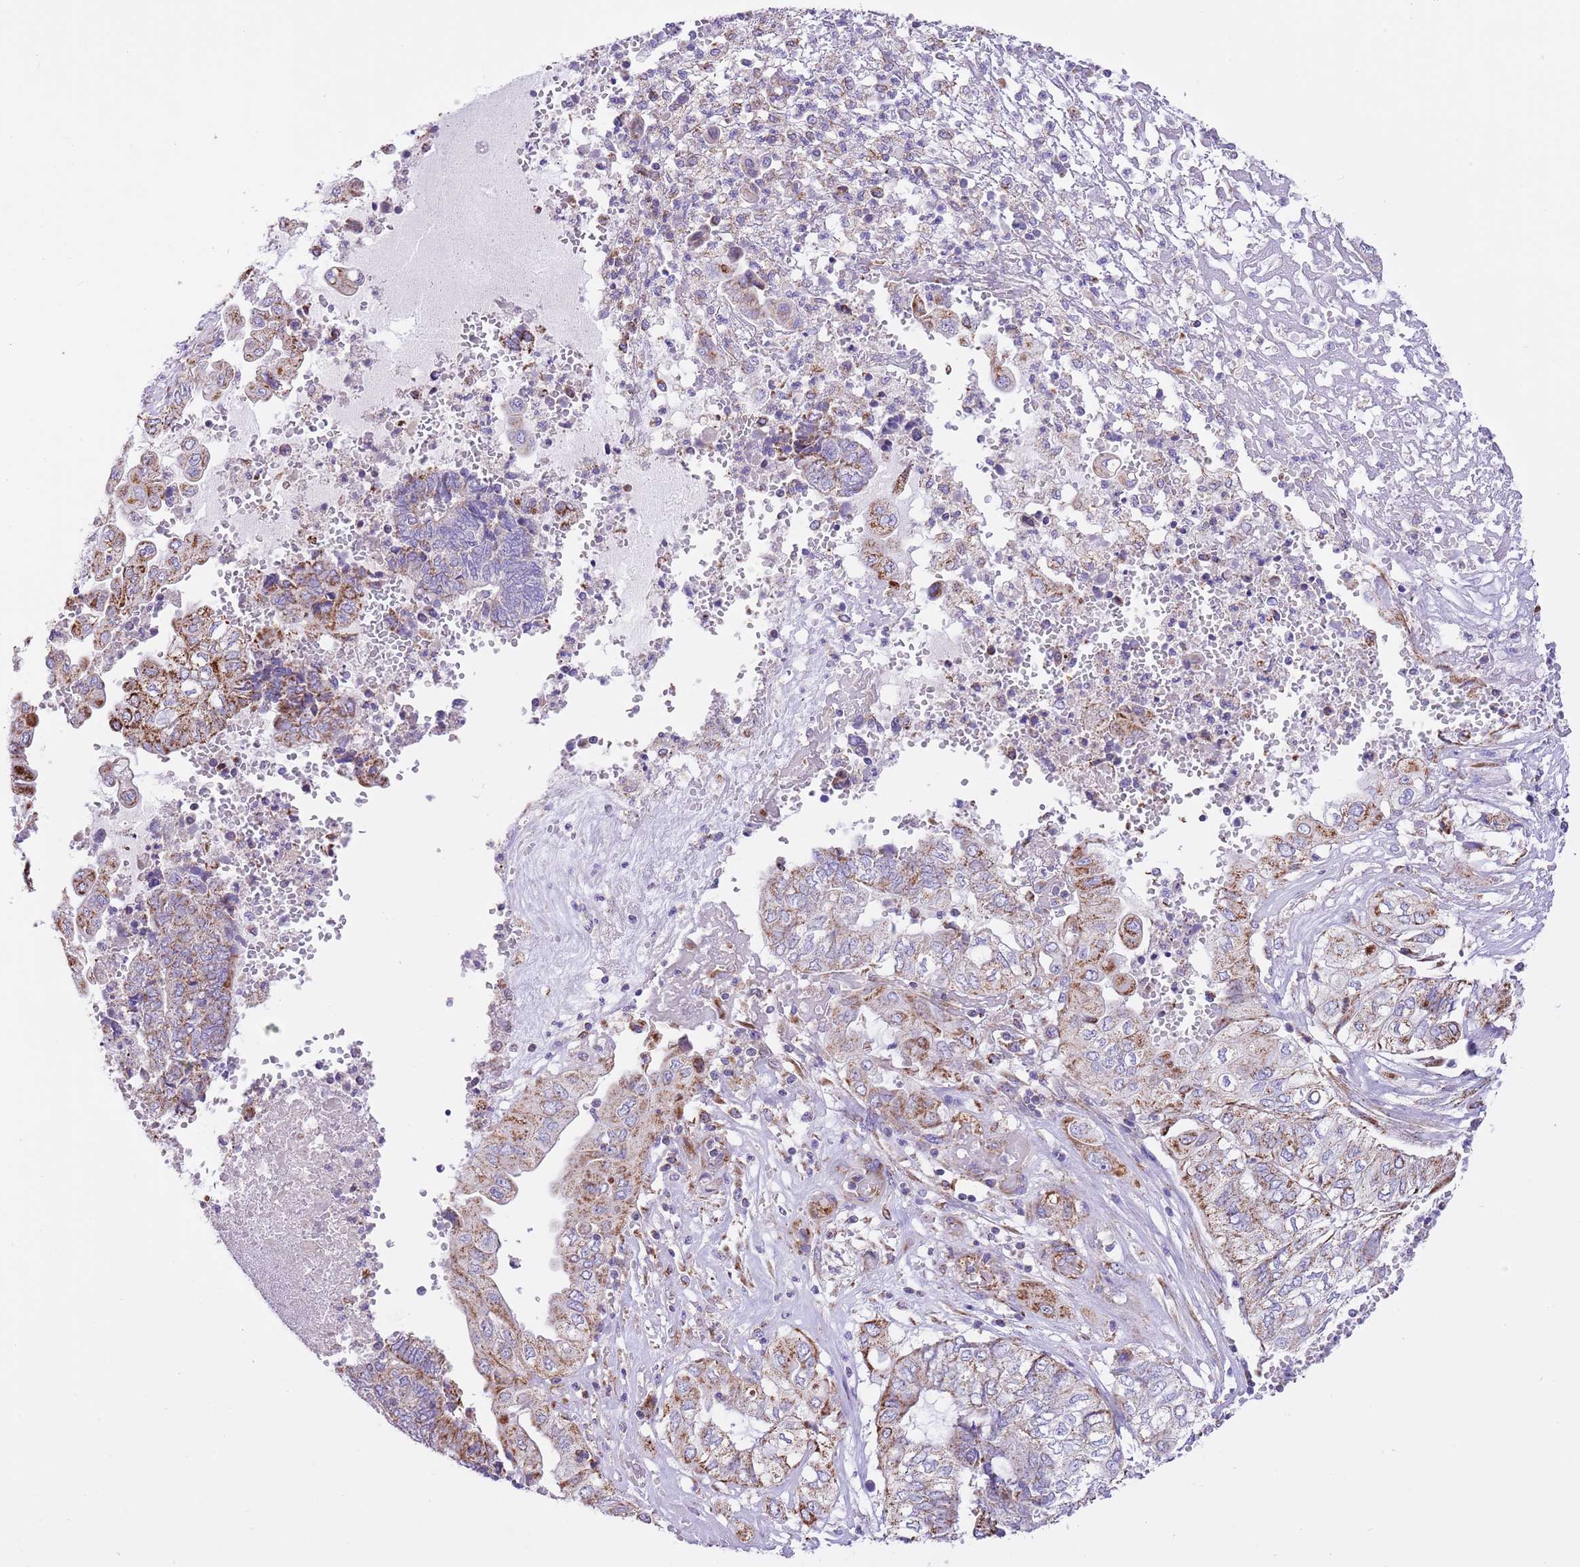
{"staining": {"intensity": "moderate", "quantity": "25%-75%", "location": "cytoplasmic/membranous"}, "tissue": "endometrial cancer", "cell_type": "Tumor cells", "image_type": "cancer", "snomed": [{"axis": "morphology", "description": "Adenocarcinoma, NOS"}, {"axis": "topography", "description": "Uterus"}, {"axis": "topography", "description": "Endometrium"}], "caption": "A photomicrograph of adenocarcinoma (endometrial) stained for a protein exhibits moderate cytoplasmic/membranous brown staining in tumor cells.", "gene": "SS18L2", "patient": {"sex": "female", "age": 70}}